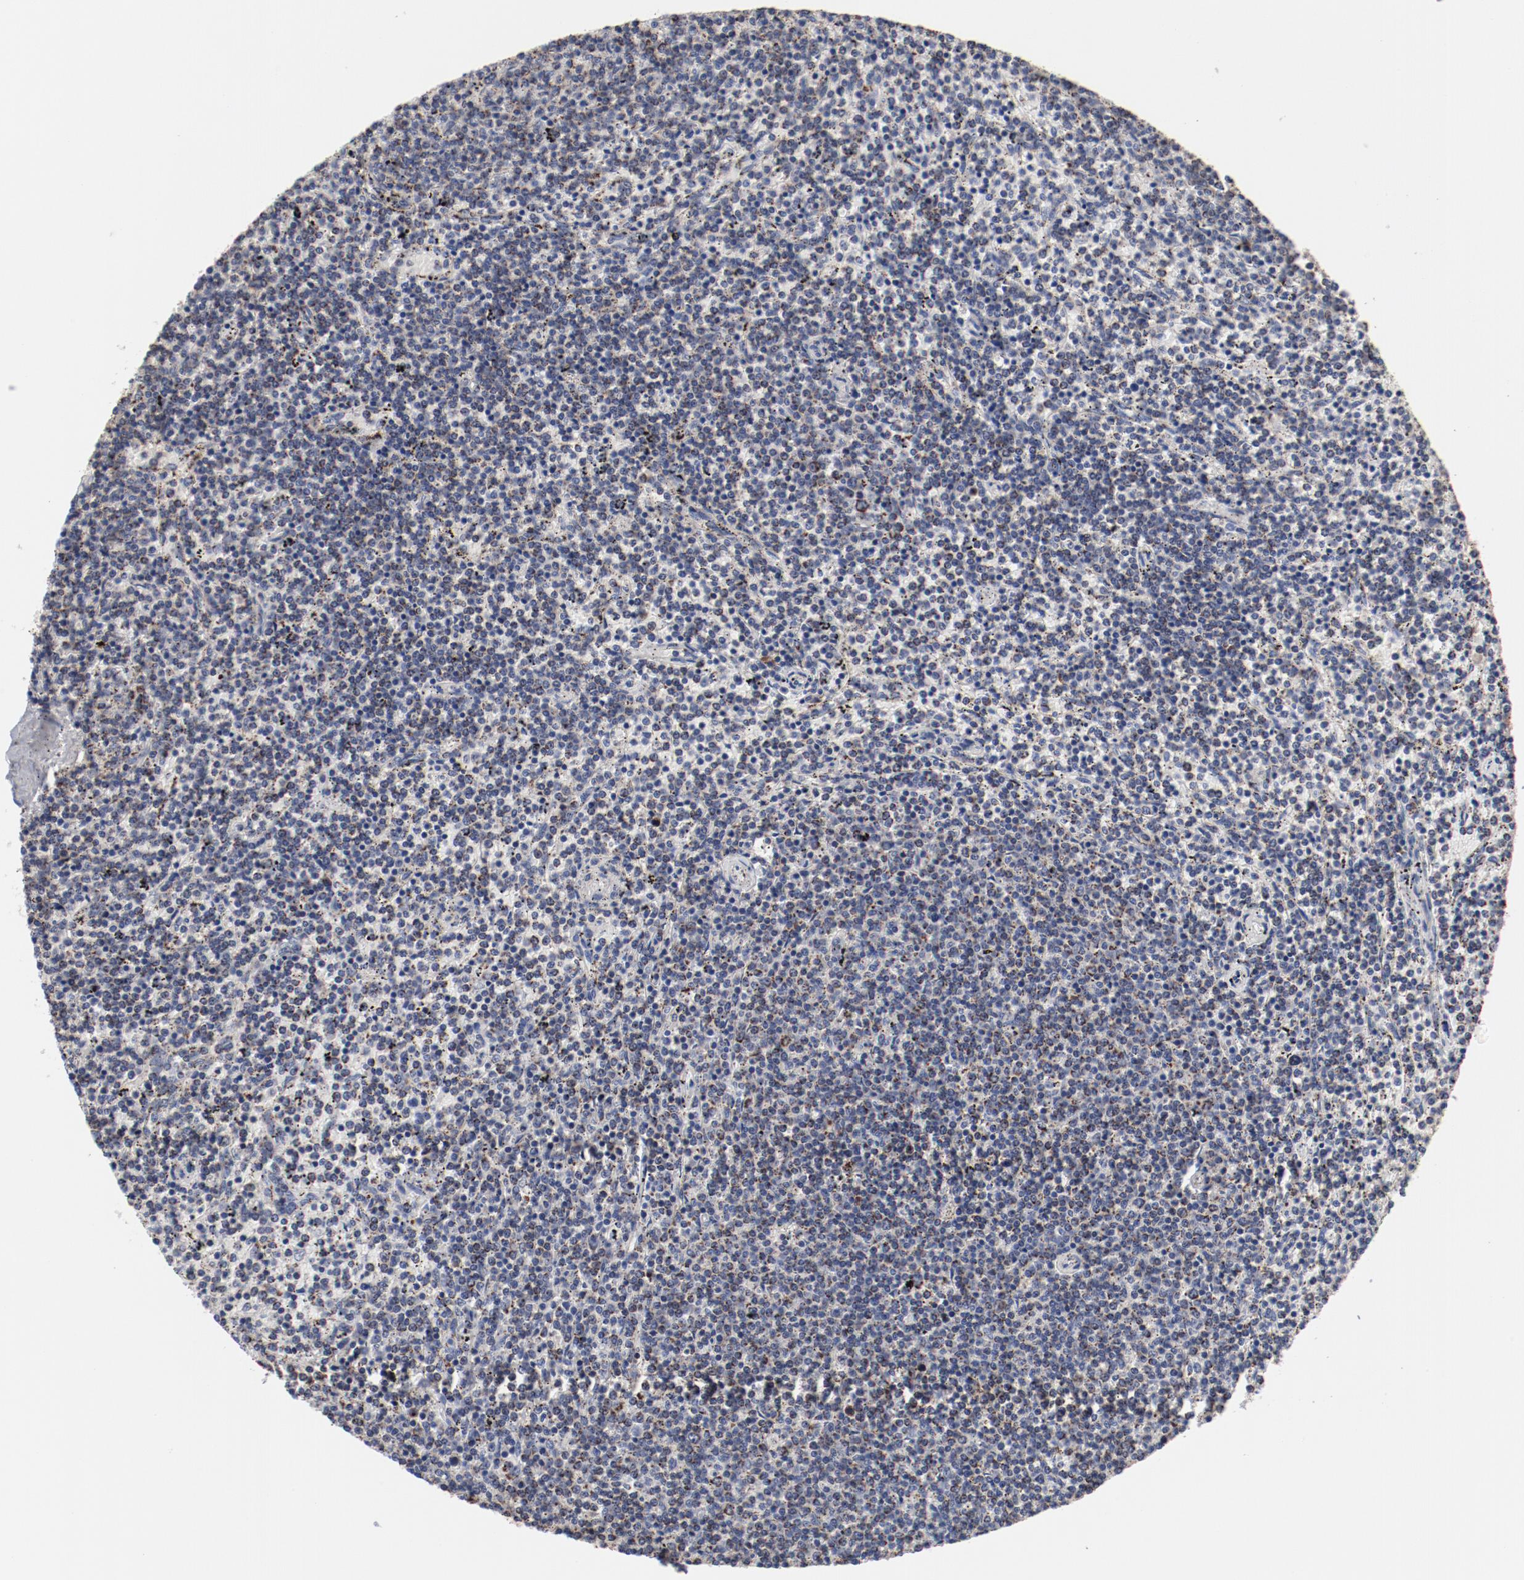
{"staining": {"intensity": "weak", "quantity": "25%-75%", "location": "cytoplasmic/membranous"}, "tissue": "lymphoma", "cell_type": "Tumor cells", "image_type": "cancer", "snomed": [{"axis": "morphology", "description": "Malignant lymphoma, non-Hodgkin's type, Low grade"}, {"axis": "topography", "description": "Spleen"}], "caption": "A brown stain labels weak cytoplasmic/membranous positivity of a protein in human lymphoma tumor cells.", "gene": "NDUFV2", "patient": {"sex": "female", "age": 50}}